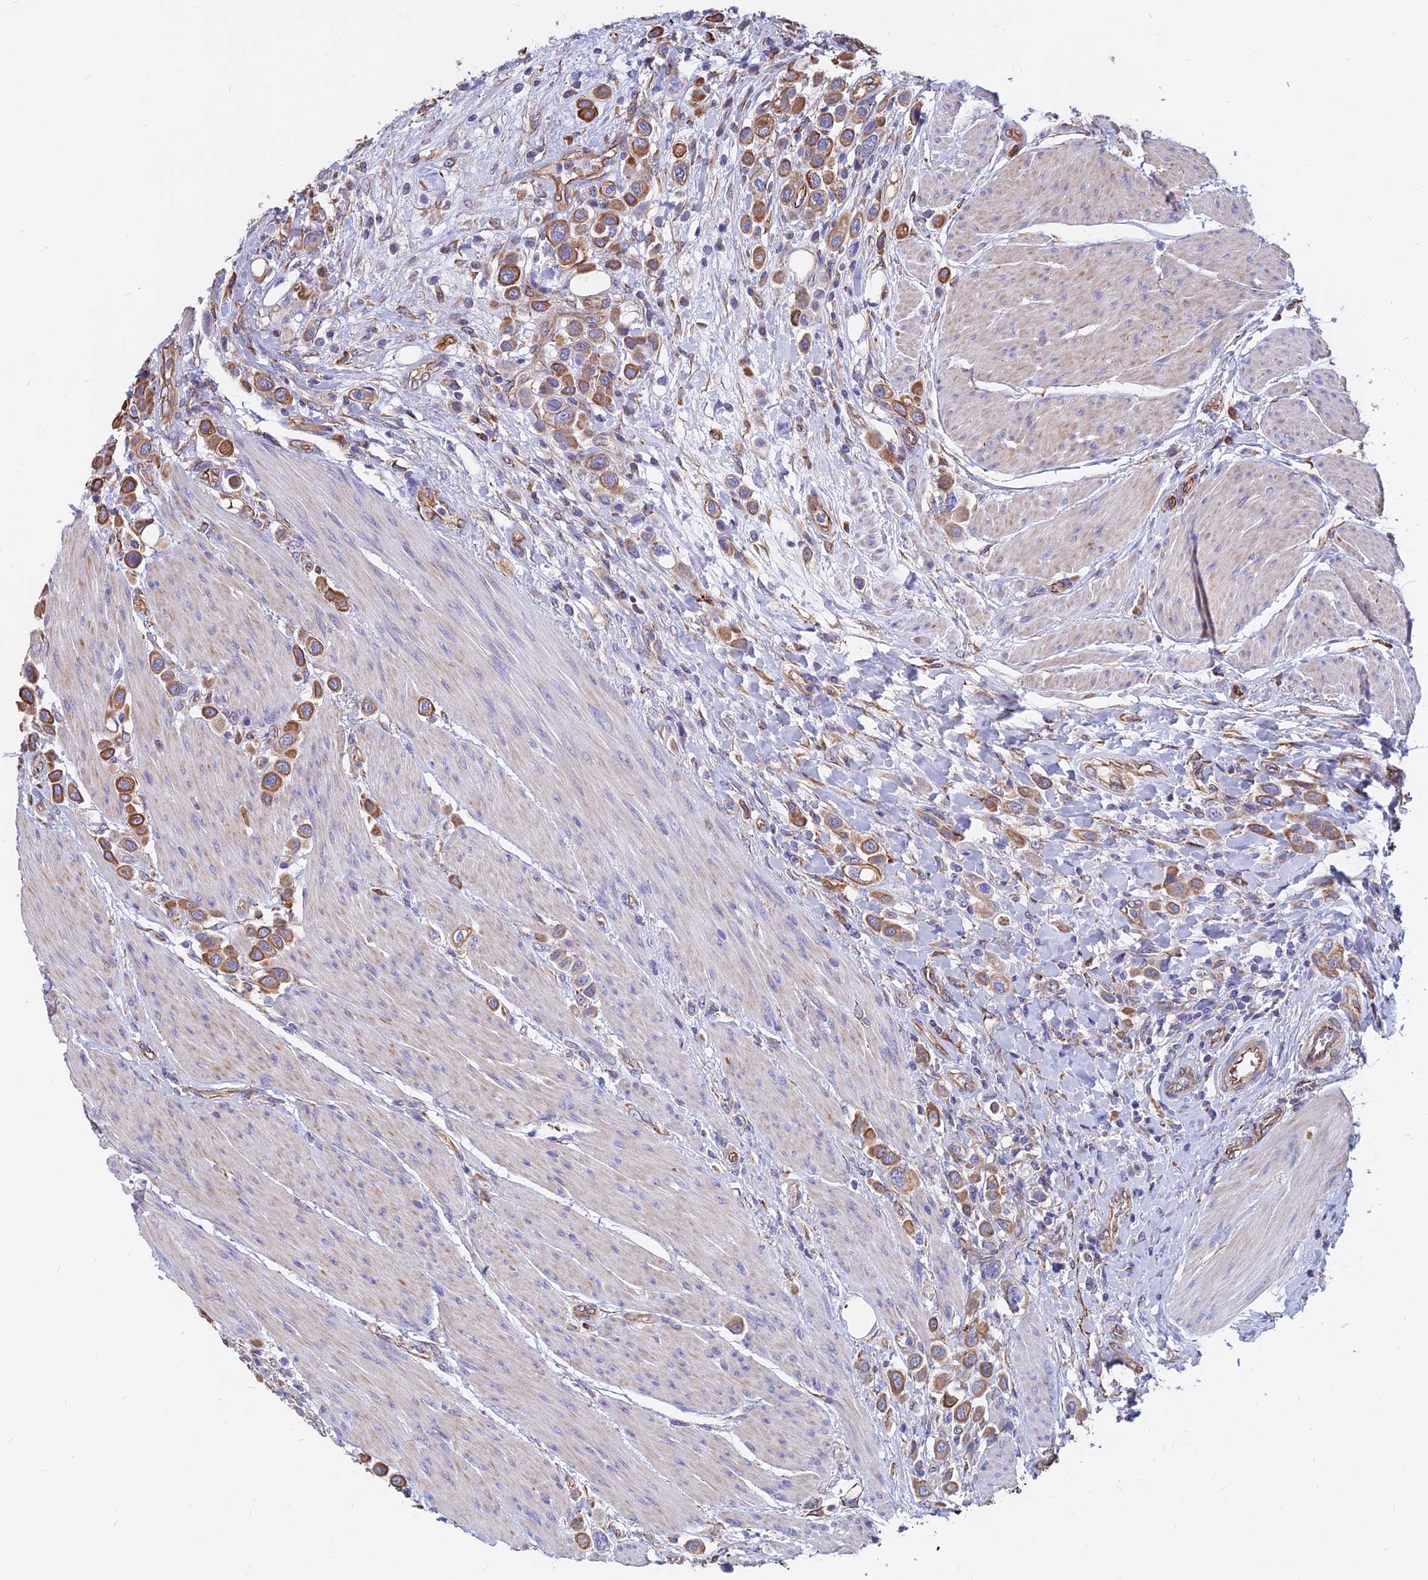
{"staining": {"intensity": "moderate", "quantity": ">75%", "location": "cytoplasmic/membranous"}, "tissue": "urothelial cancer", "cell_type": "Tumor cells", "image_type": "cancer", "snomed": [{"axis": "morphology", "description": "Urothelial carcinoma, High grade"}, {"axis": "topography", "description": "Urinary bladder"}], "caption": "Immunohistochemical staining of human urothelial cancer displays moderate cytoplasmic/membranous protein expression in approximately >75% of tumor cells. (DAB IHC with brightfield microscopy, high magnification).", "gene": "CDK18", "patient": {"sex": "male", "age": 50}}